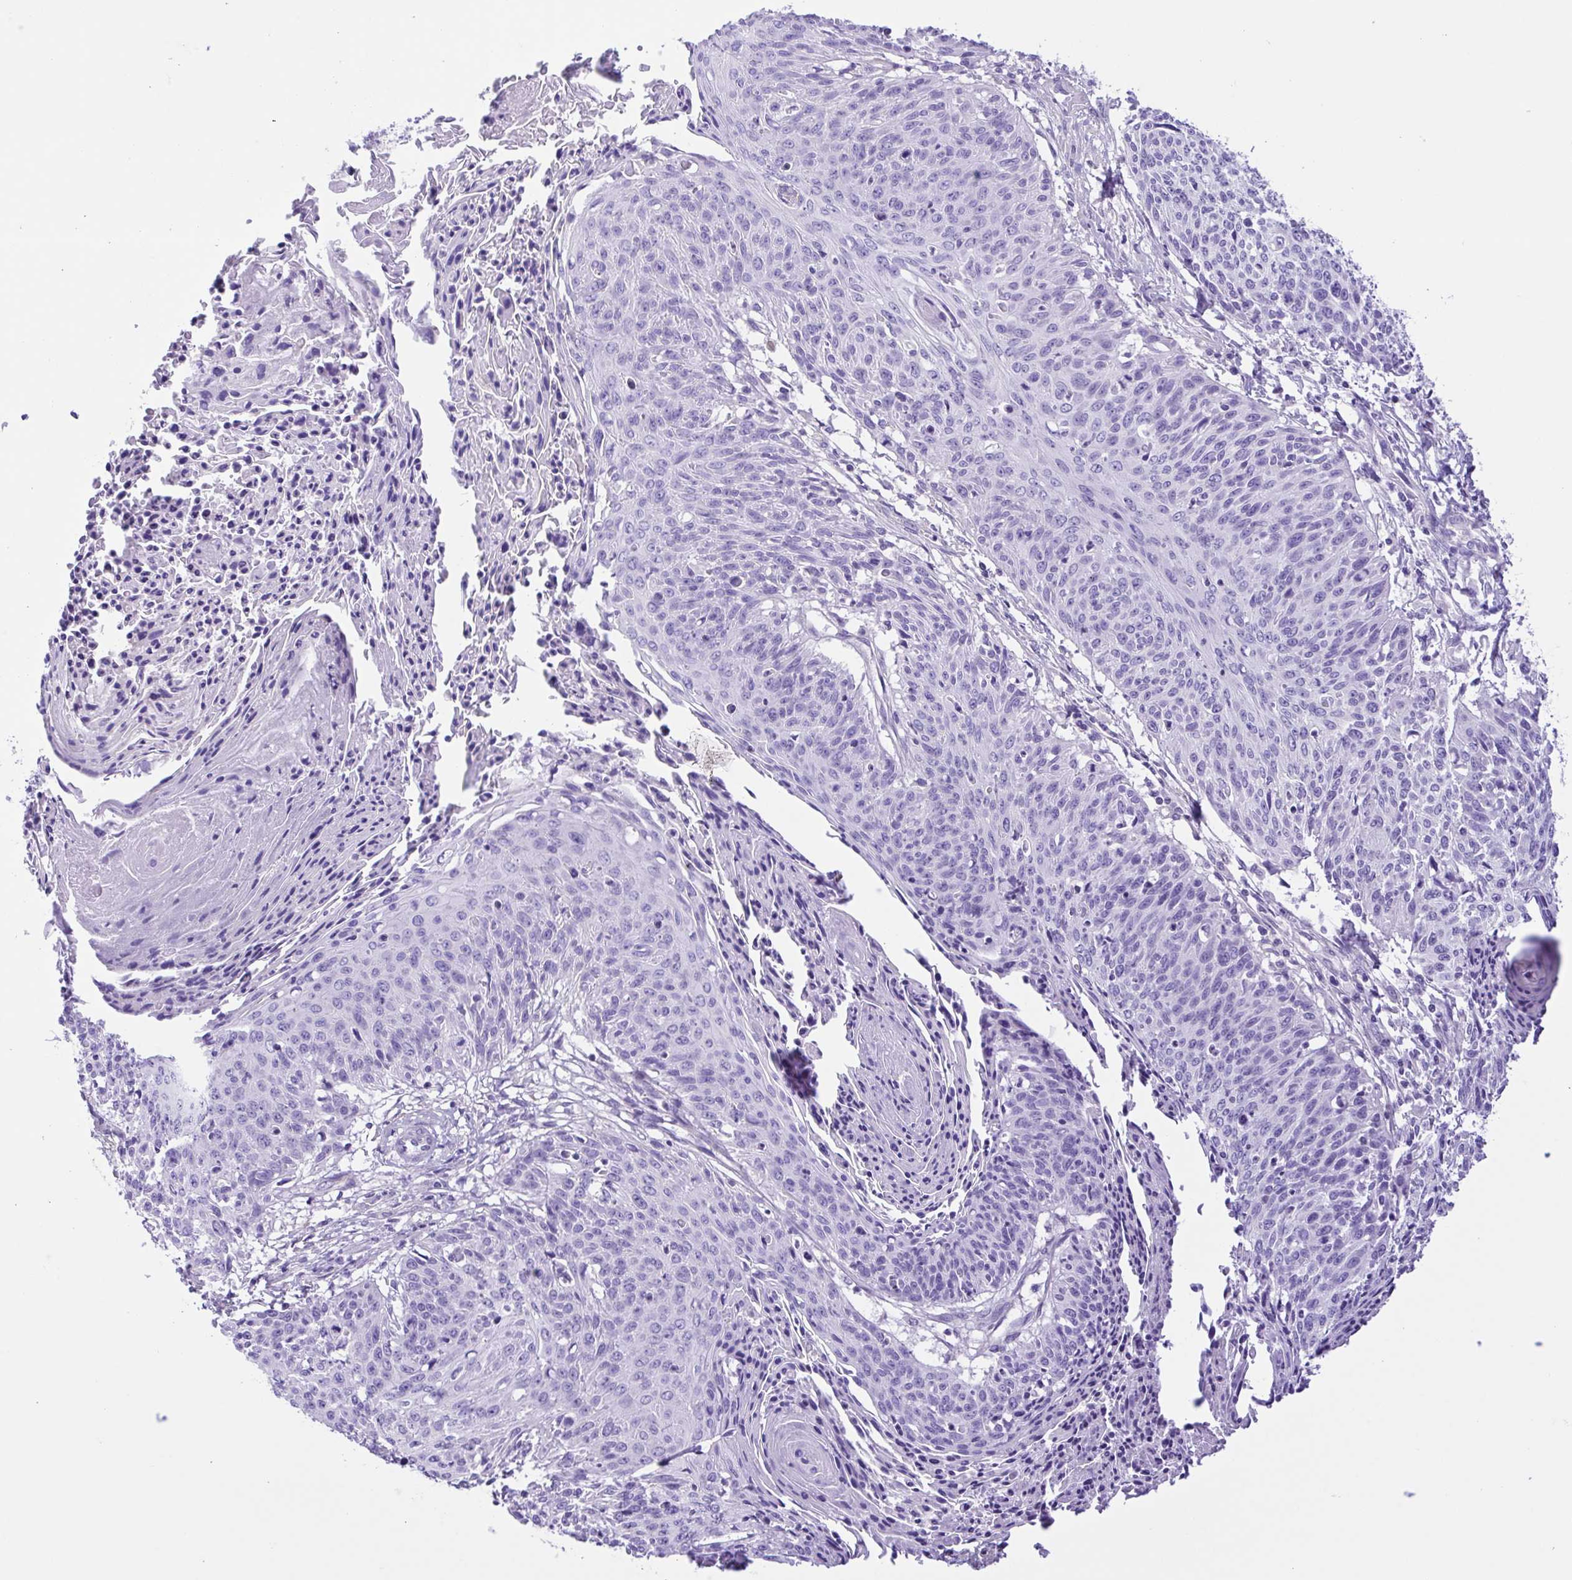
{"staining": {"intensity": "negative", "quantity": "none", "location": "none"}, "tissue": "cervical cancer", "cell_type": "Tumor cells", "image_type": "cancer", "snomed": [{"axis": "morphology", "description": "Squamous cell carcinoma, NOS"}, {"axis": "topography", "description": "Cervix"}], "caption": "DAB (3,3'-diaminobenzidine) immunohistochemical staining of human cervical squamous cell carcinoma shows no significant positivity in tumor cells.", "gene": "ISM2", "patient": {"sex": "female", "age": 45}}